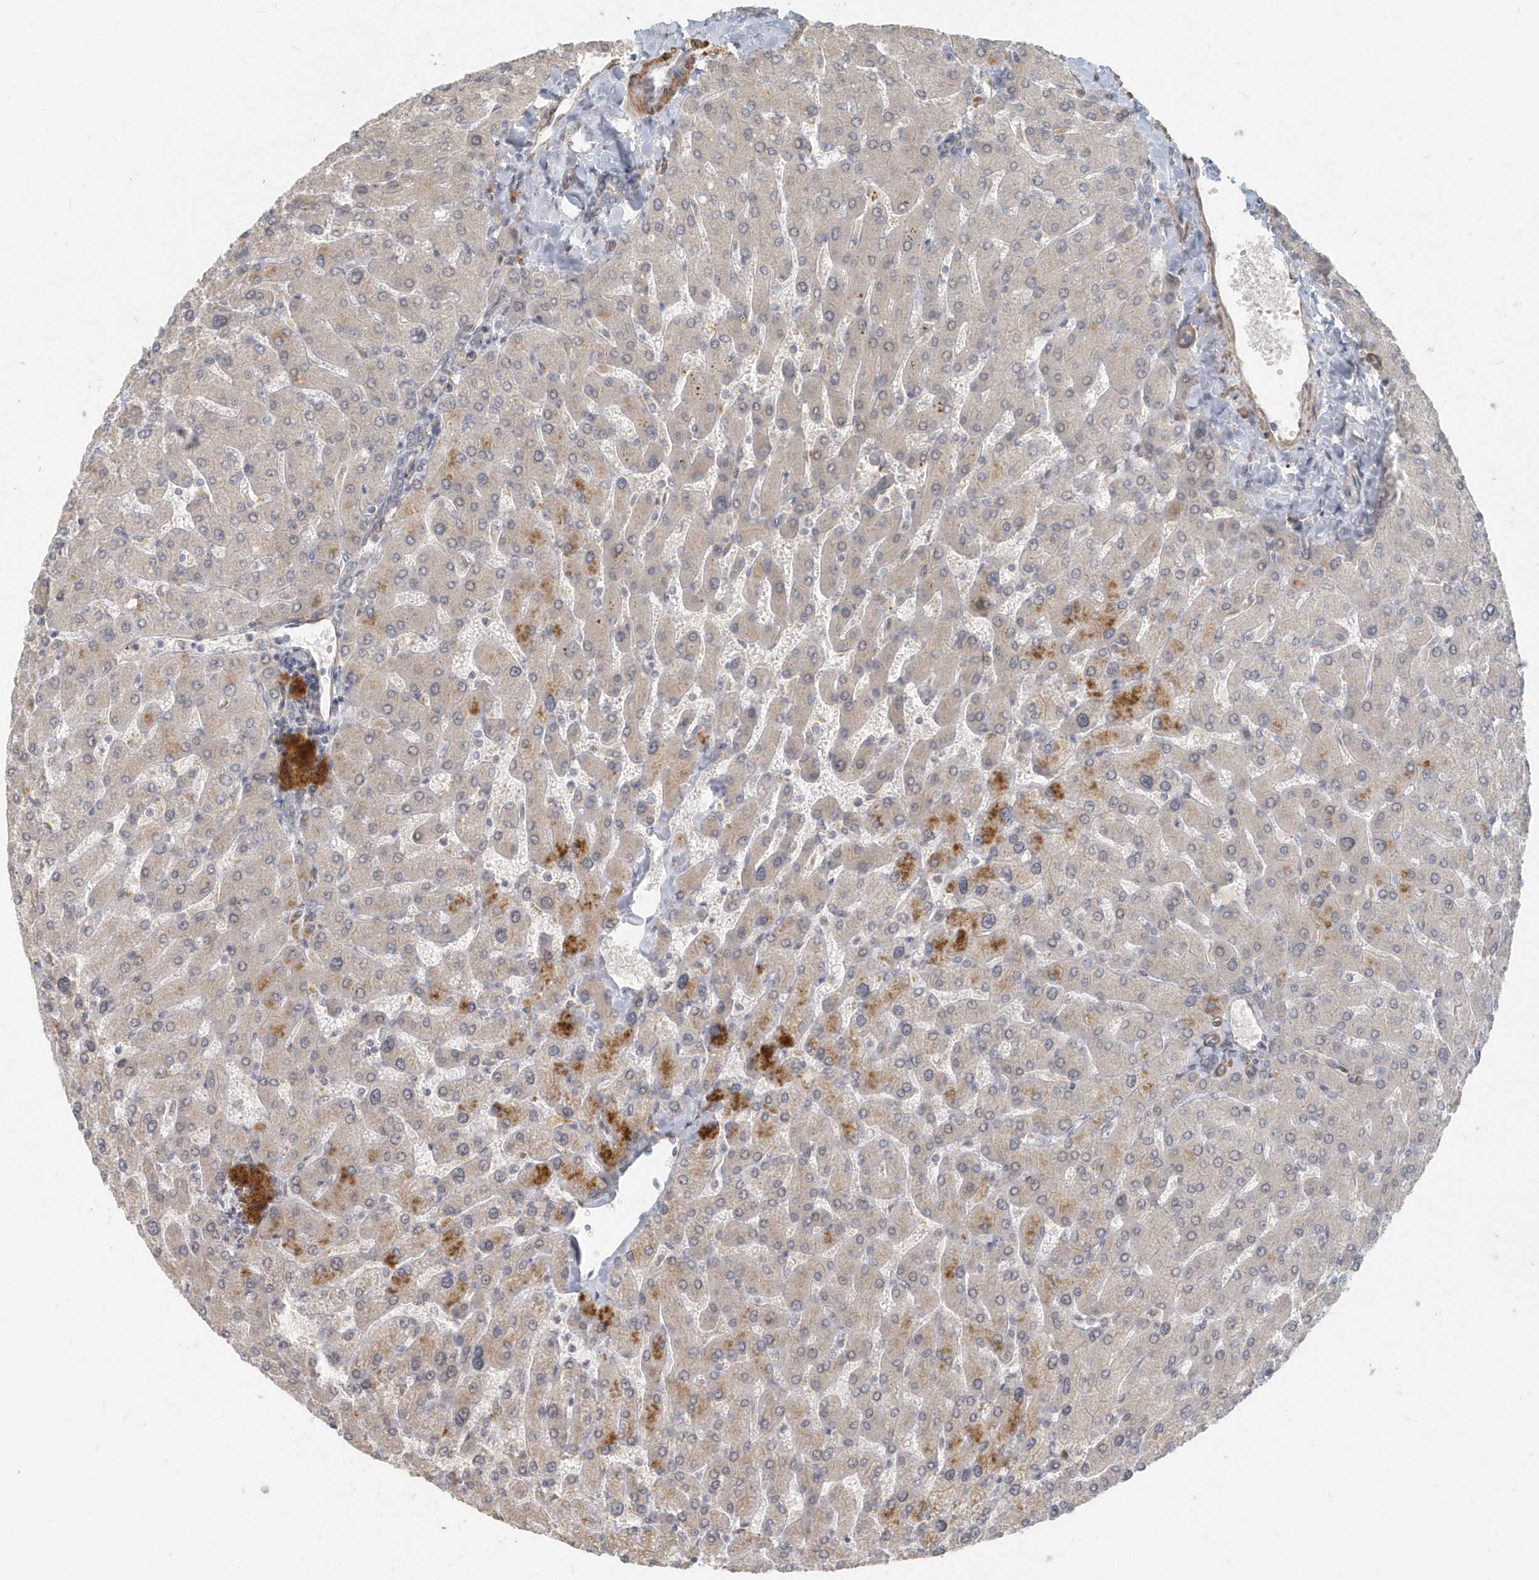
{"staining": {"intensity": "negative", "quantity": "none", "location": "none"}, "tissue": "liver", "cell_type": "Cholangiocytes", "image_type": "normal", "snomed": [{"axis": "morphology", "description": "Normal tissue, NOS"}, {"axis": "topography", "description": "Liver"}], "caption": "The histopathology image shows no staining of cholangiocytes in normal liver. (DAB (3,3'-diaminobenzidine) immunohistochemistry (IHC) with hematoxylin counter stain).", "gene": "NAPB", "patient": {"sex": "male", "age": 55}}